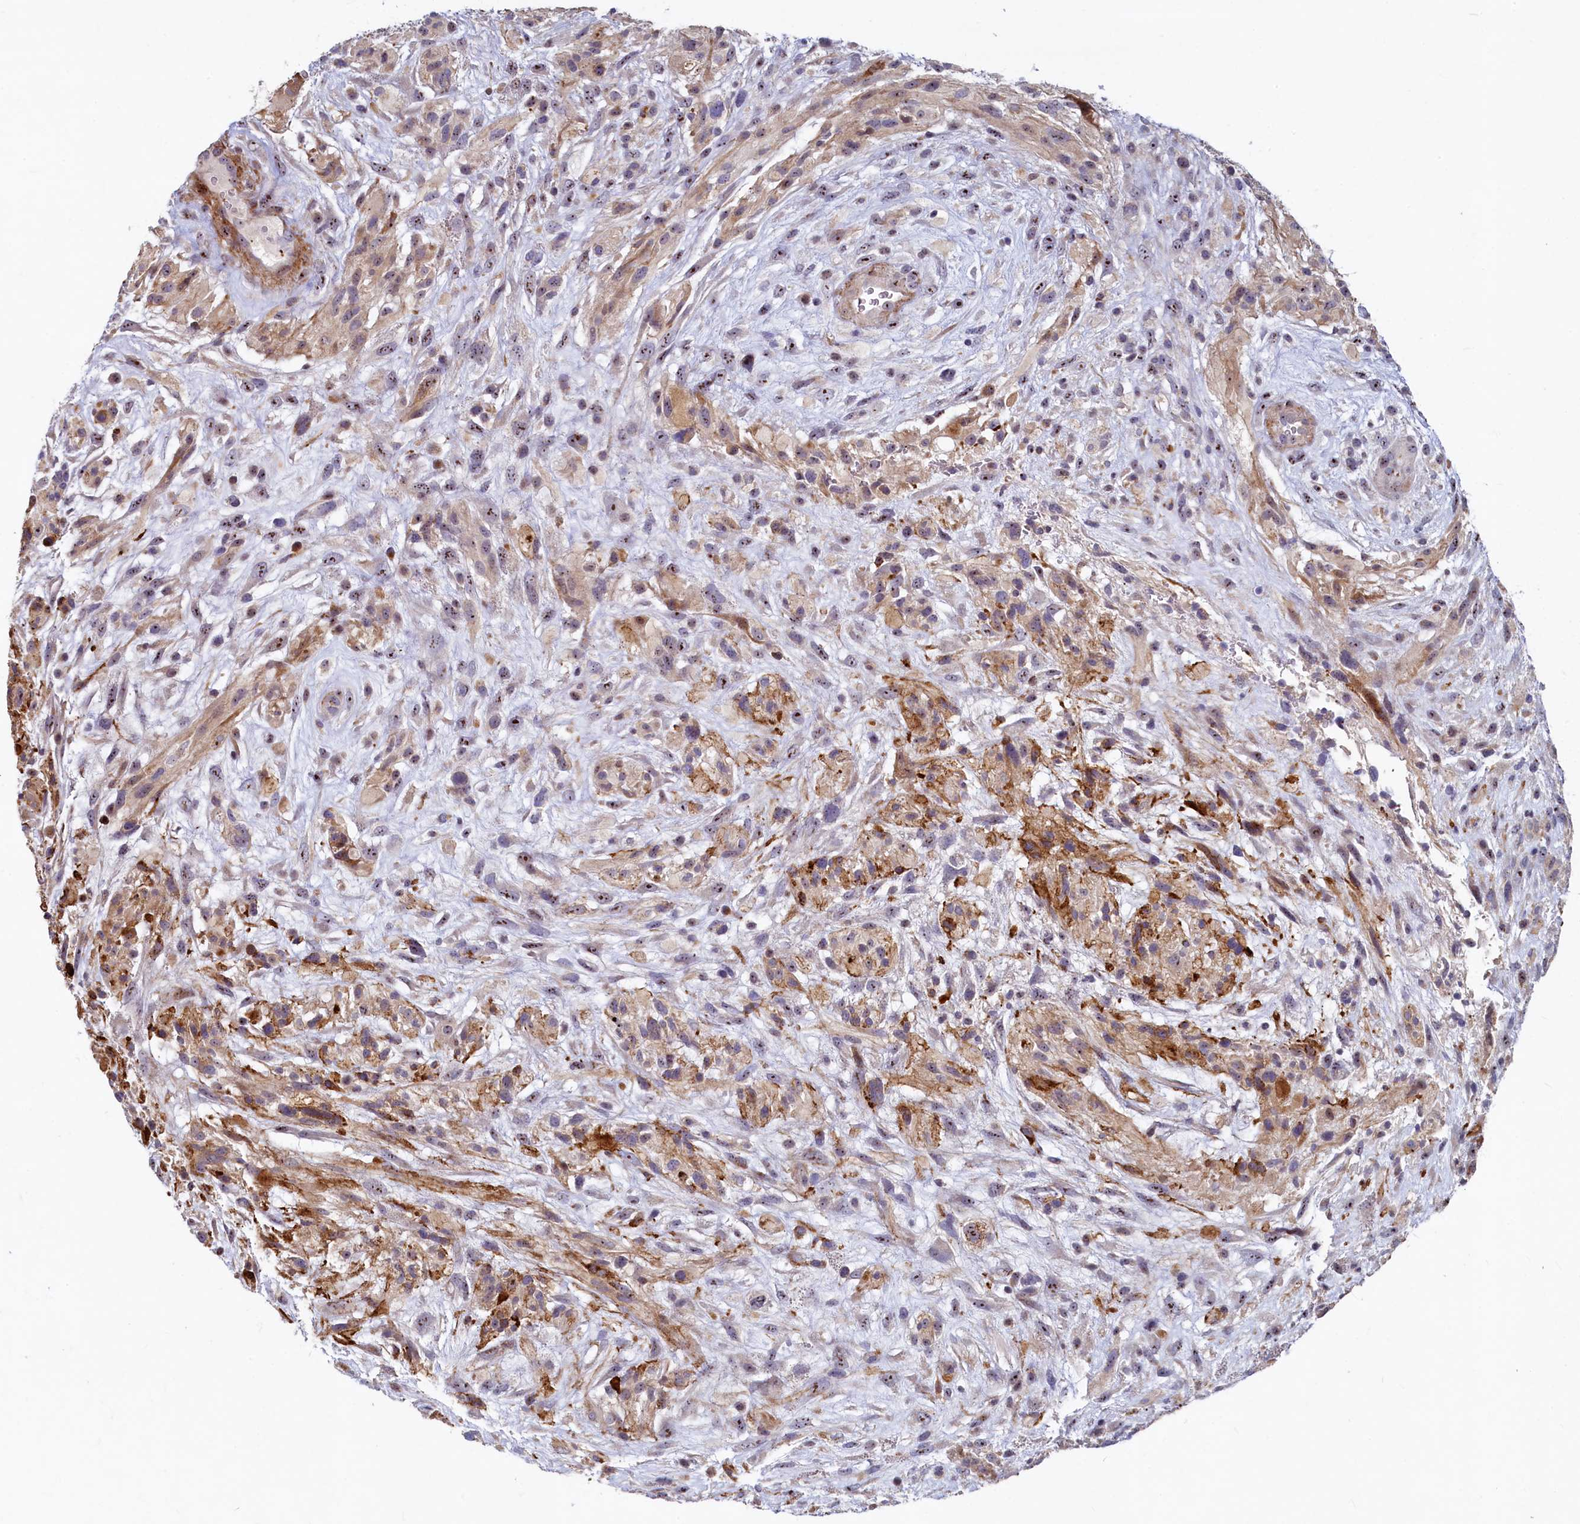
{"staining": {"intensity": "moderate", "quantity": "25%-75%", "location": "nuclear"}, "tissue": "glioma", "cell_type": "Tumor cells", "image_type": "cancer", "snomed": [{"axis": "morphology", "description": "Glioma, malignant, High grade"}, {"axis": "topography", "description": "Brain"}], "caption": "Malignant glioma (high-grade) stained with immunohistochemistry (IHC) reveals moderate nuclear staining in approximately 25%-75% of tumor cells.", "gene": "ASXL3", "patient": {"sex": "male", "age": 61}}